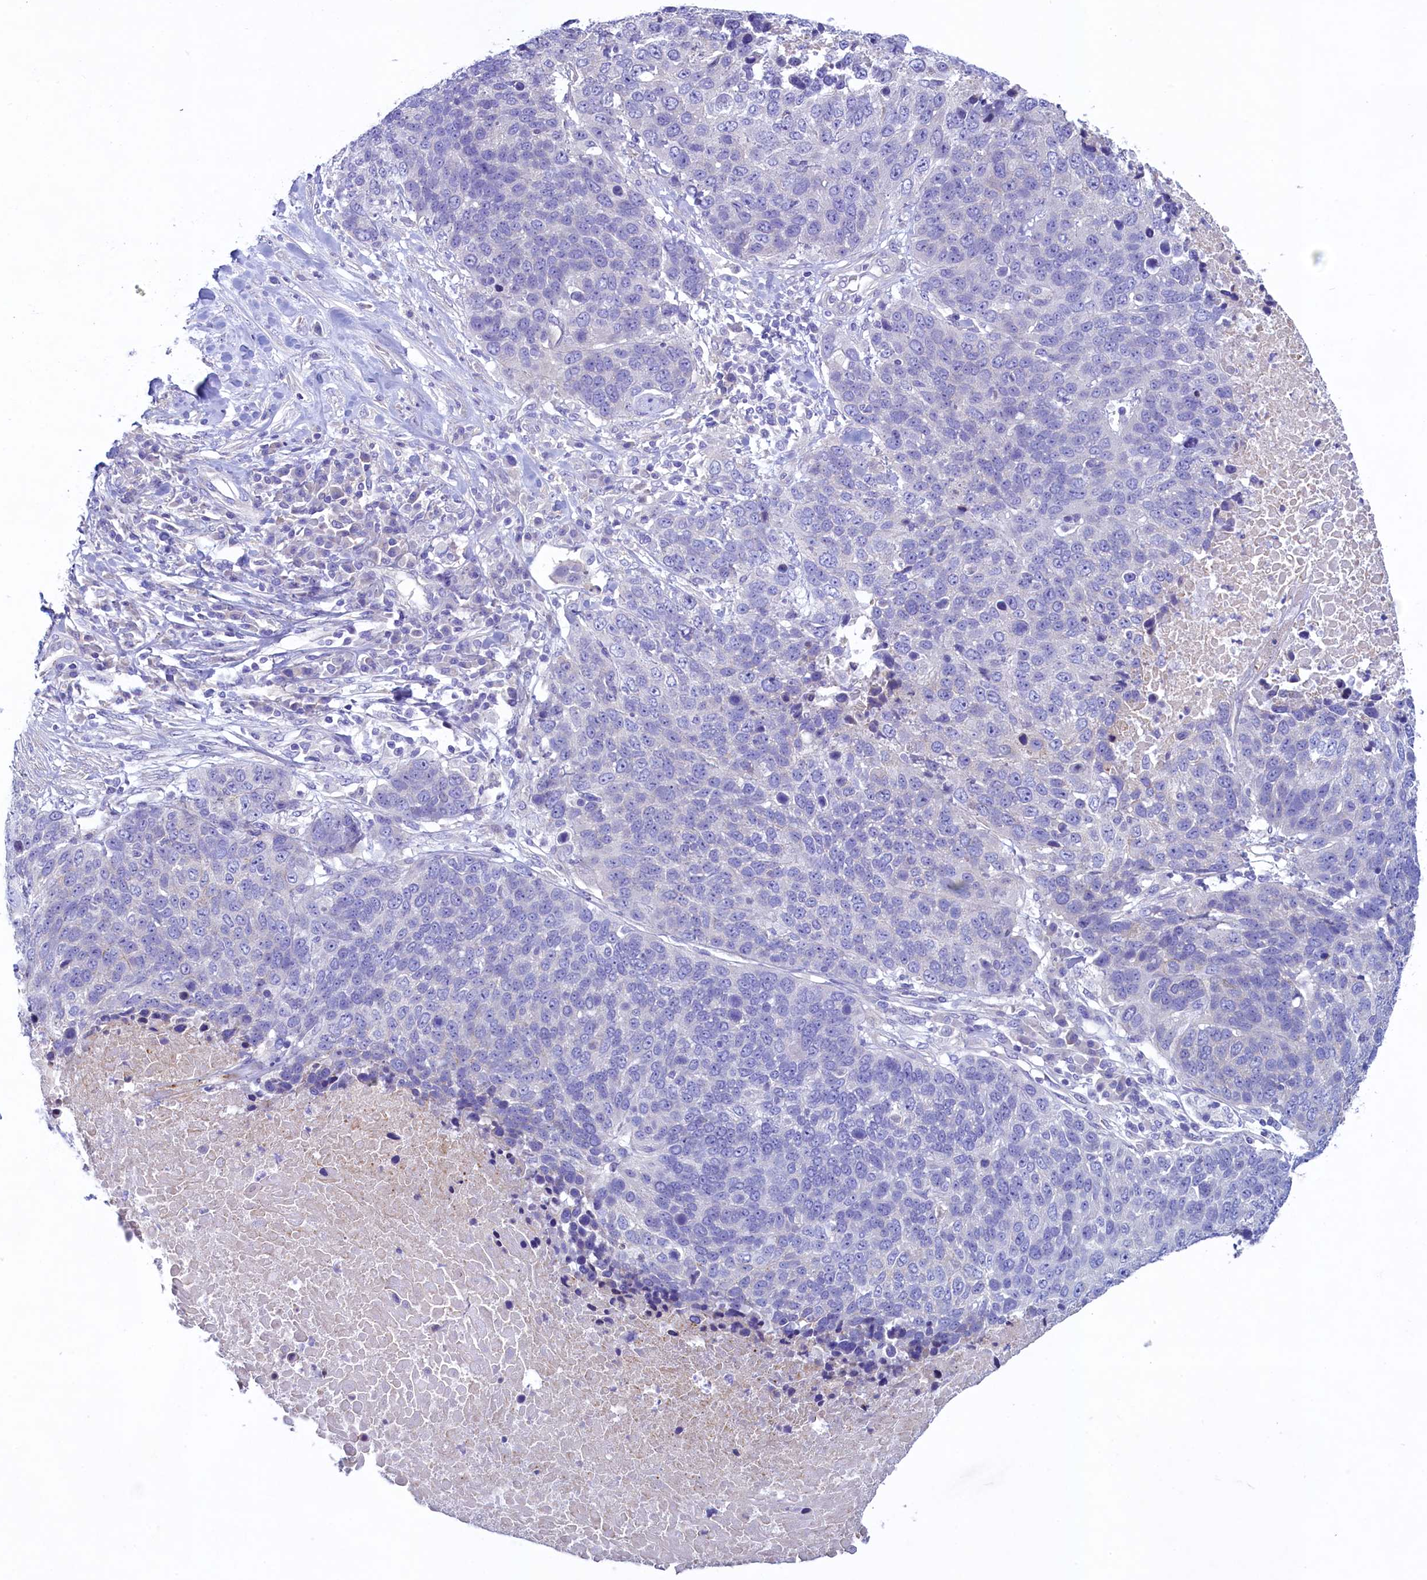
{"staining": {"intensity": "negative", "quantity": "none", "location": "none"}, "tissue": "lung cancer", "cell_type": "Tumor cells", "image_type": "cancer", "snomed": [{"axis": "morphology", "description": "Normal tissue, NOS"}, {"axis": "morphology", "description": "Squamous cell carcinoma, NOS"}, {"axis": "topography", "description": "Lymph node"}, {"axis": "topography", "description": "Lung"}], "caption": "Image shows no protein staining in tumor cells of squamous cell carcinoma (lung) tissue. The staining was performed using DAB (3,3'-diaminobenzidine) to visualize the protein expression in brown, while the nuclei were stained in blue with hematoxylin (Magnification: 20x).", "gene": "KRBOX5", "patient": {"sex": "male", "age": 66}}